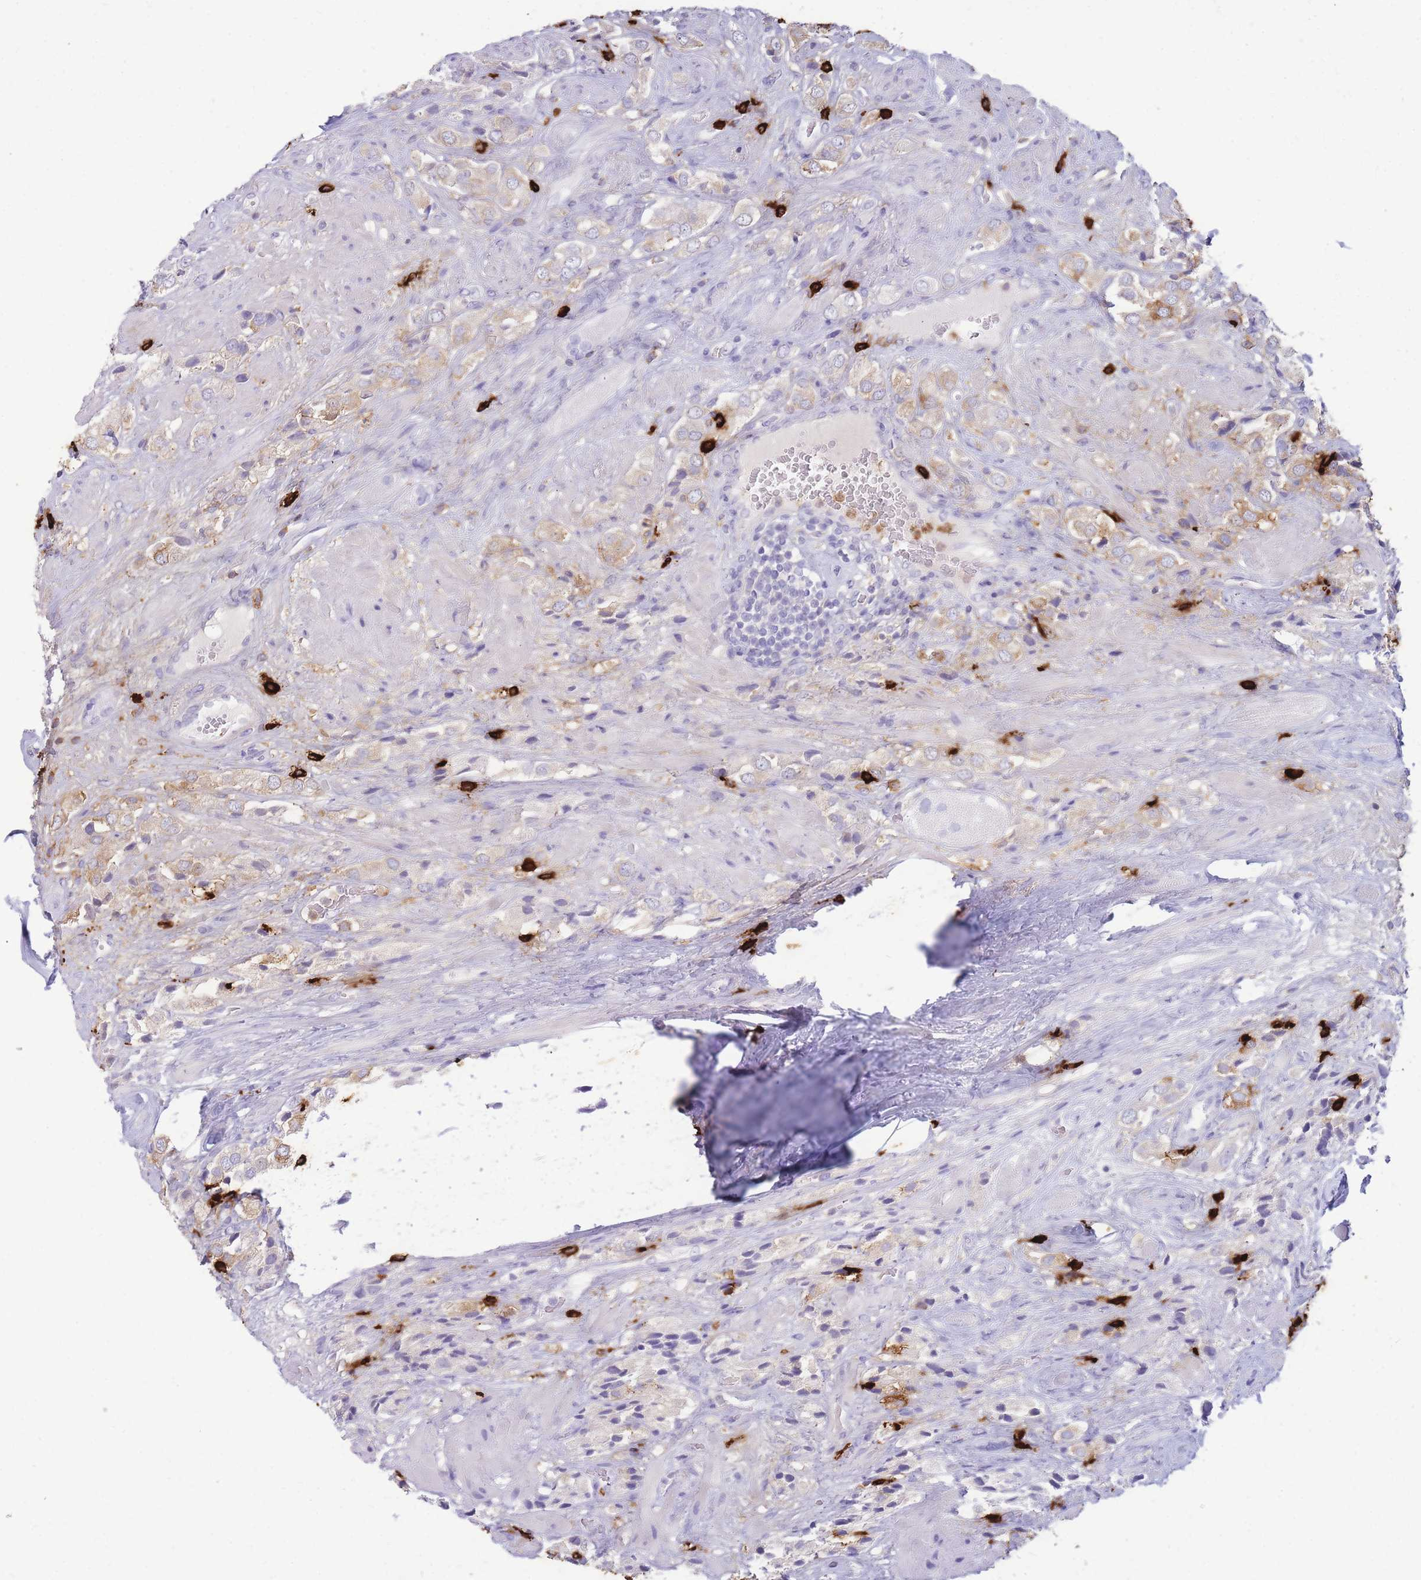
{"staining": {"intensity": "moderate", "quantity": "<25%", "location": "cytoplasmic/membranous"}, "tissue": "prostate cancer", "cell_type": "Tumor cells", "image_type": "cancer", "snomed": [{"axis": "morphology", "description": "Adenocarcinoma, High grade"}, {"axis": "topography", "description": "Prostate and seminal vesicle, NOS"}], "caption": "Immunohistochemistry (IHC) image of human prostate adenocarcinoma (high-grade) stained for a protein (brown), which reveals low levels of moderate cytoplasmic/membranous positivity in about <25% of tumor cells.", "gene": "TPSAB1", "patient": {"sex": "male", "age": 64}}